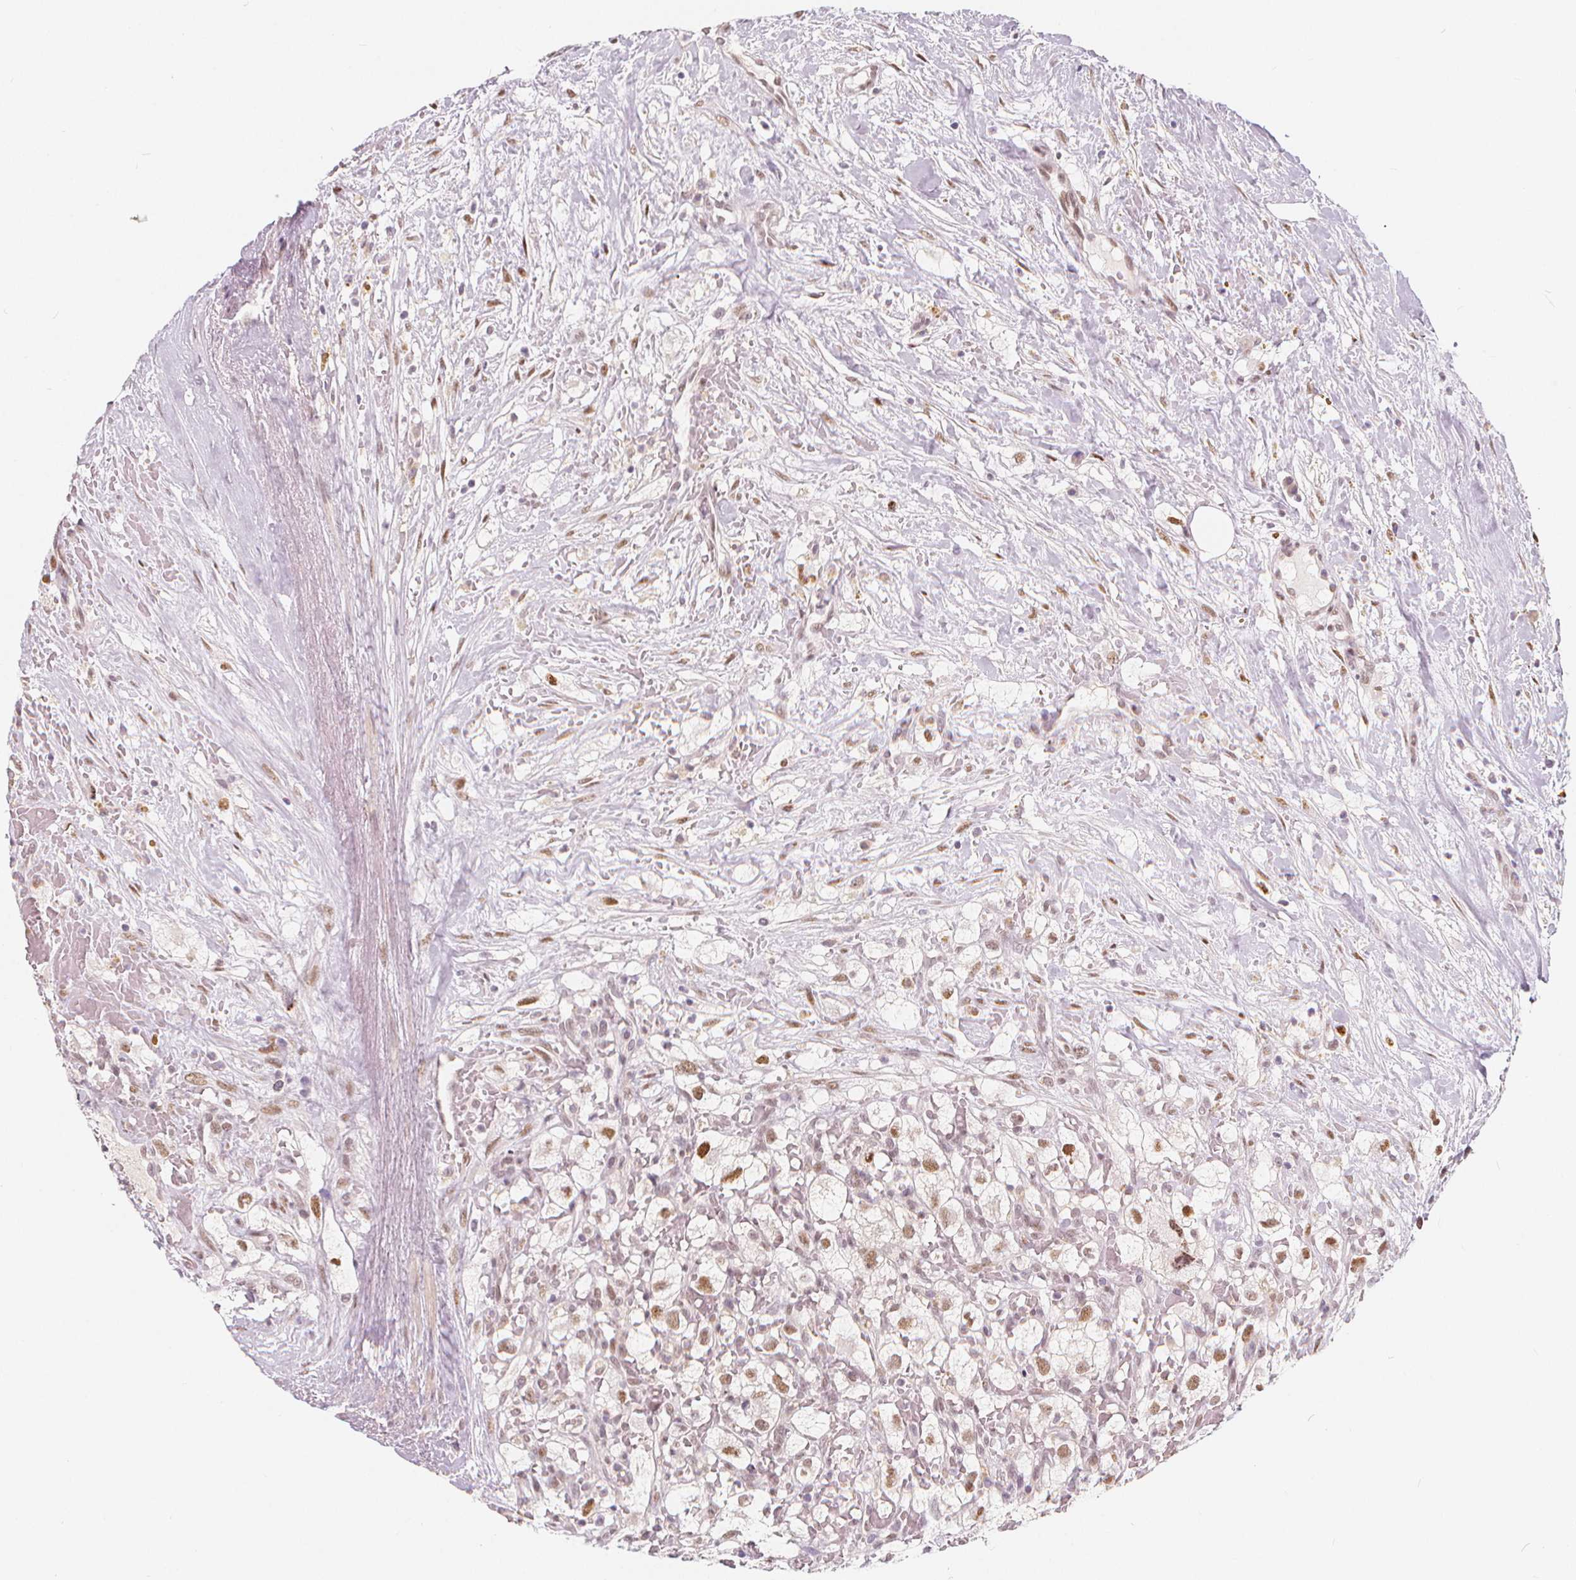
{"staining": {"intensity": "weak", "quantity": ">75%", "location": "cytoplasmic/membranous"}, "tissue": "renal cancer", "cell_type": "Tumor cells", "image_type": "cancer", "snomed": [{"axis": "morphology", "description": "Adenocarcinoma, NOS"}, {"axis": "topography", "description": "Kidney"}], "caption": "DAB immunohistochemical staining of adenocarcinoma (renal) shows weak cytoplasmic/membranous protein staining in approximately >75% of tumor cells.", "gene": "DRC3", "patient": {"sex": "male", "age": 59}}